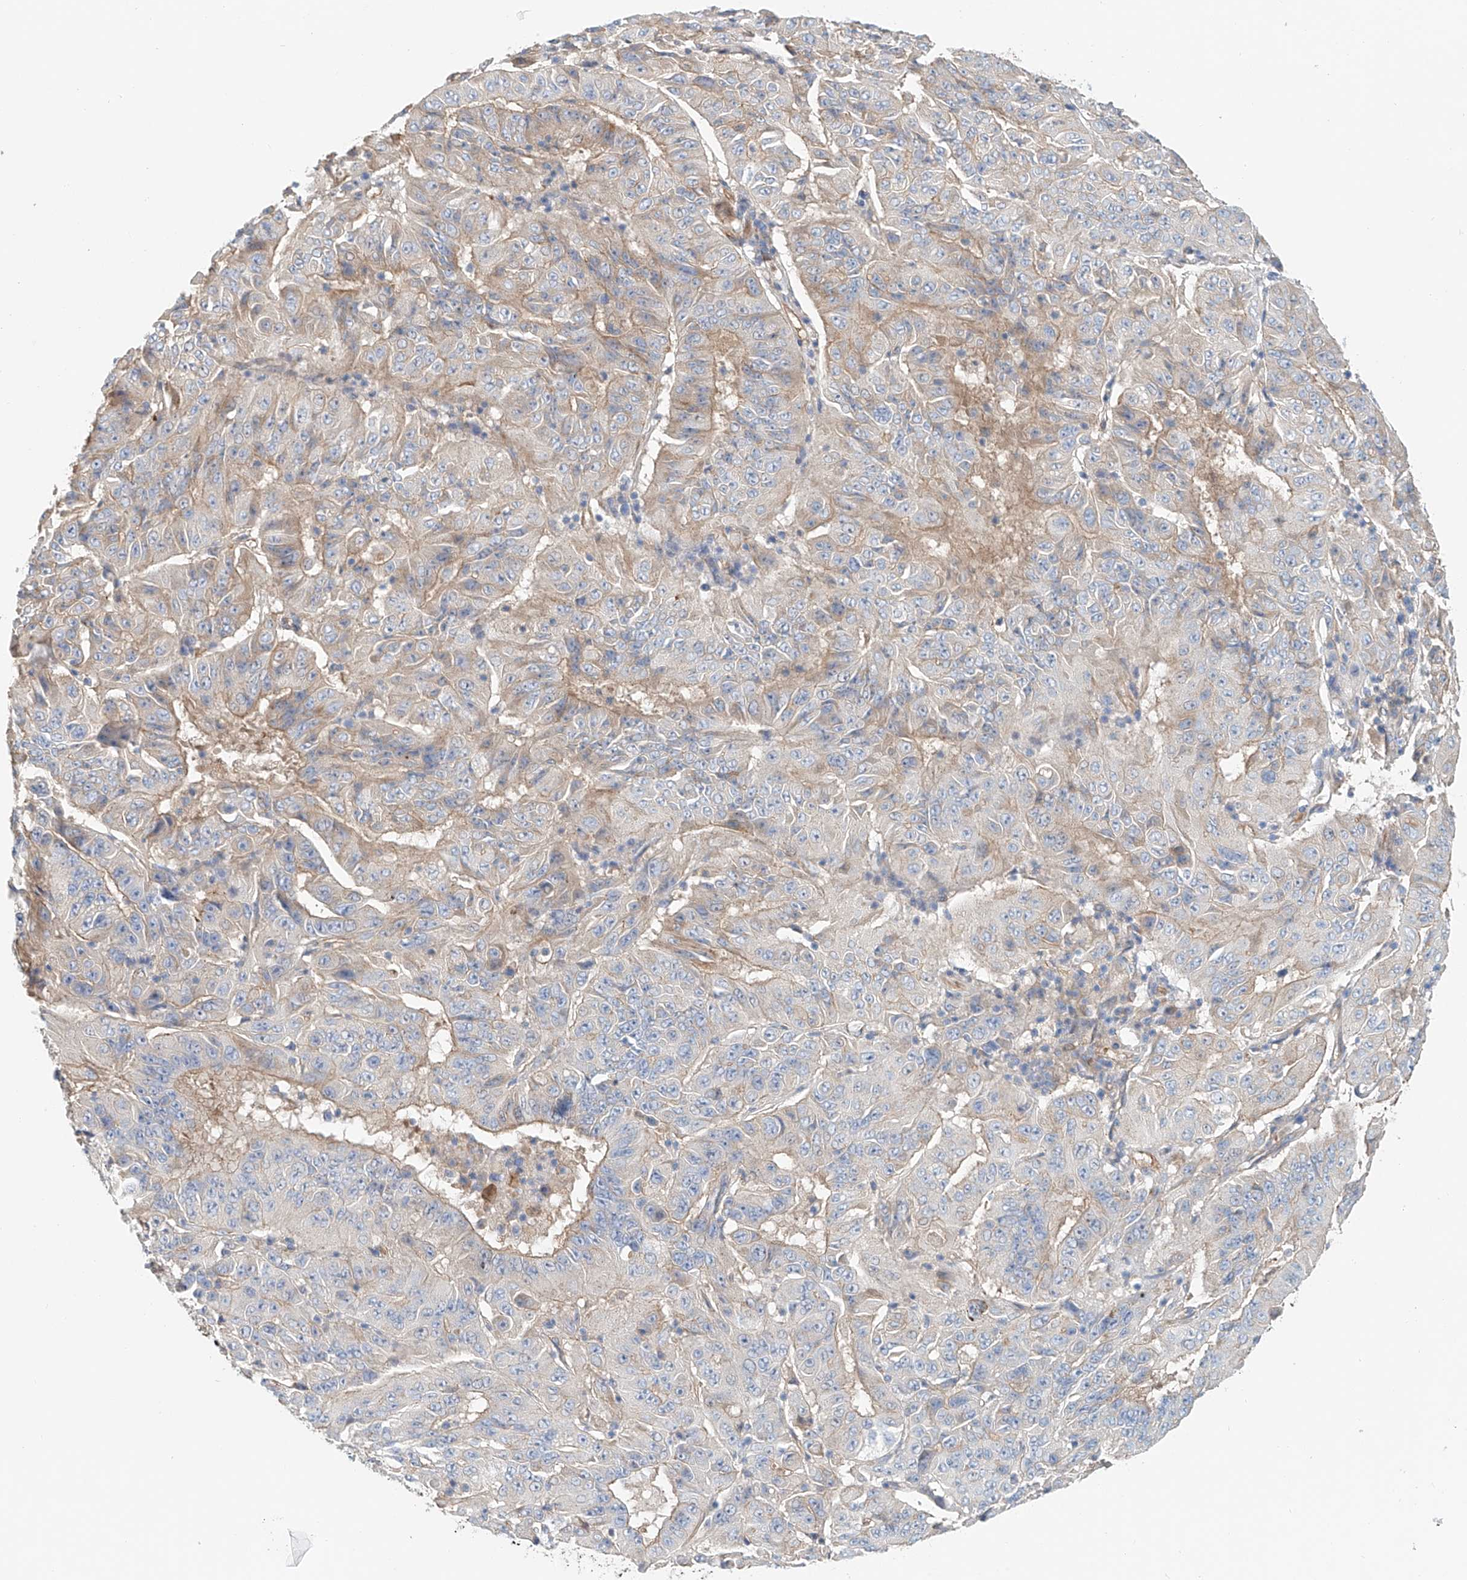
{"staining": {"intensity": "weak", "quantity": "25%-75%", "location": "cytoplasmic/membranous"}, "tissue": "pancreatic cancer", "cell_type": "Tumor cells", "image_type": "cancer", "snomed": [{"axis": "morphology", "description": "Adenocarcinoma, NOS"}, {"axis": "topography", "description": "Pancreas"}], "caption": "Protein staining demonstrates weak cytoplasmic/membranous expression in approximately 25%-75% of tumor cells in pancreatic adenocarcinoma. The staining was performed using DAB (3,3'-diaminobenzidine), with brown indicating positive protein expression. Nuclei are stained blue with hematoxylin.", "gene": "FRYL", "patient": {"sex": "male", "age": 63}}